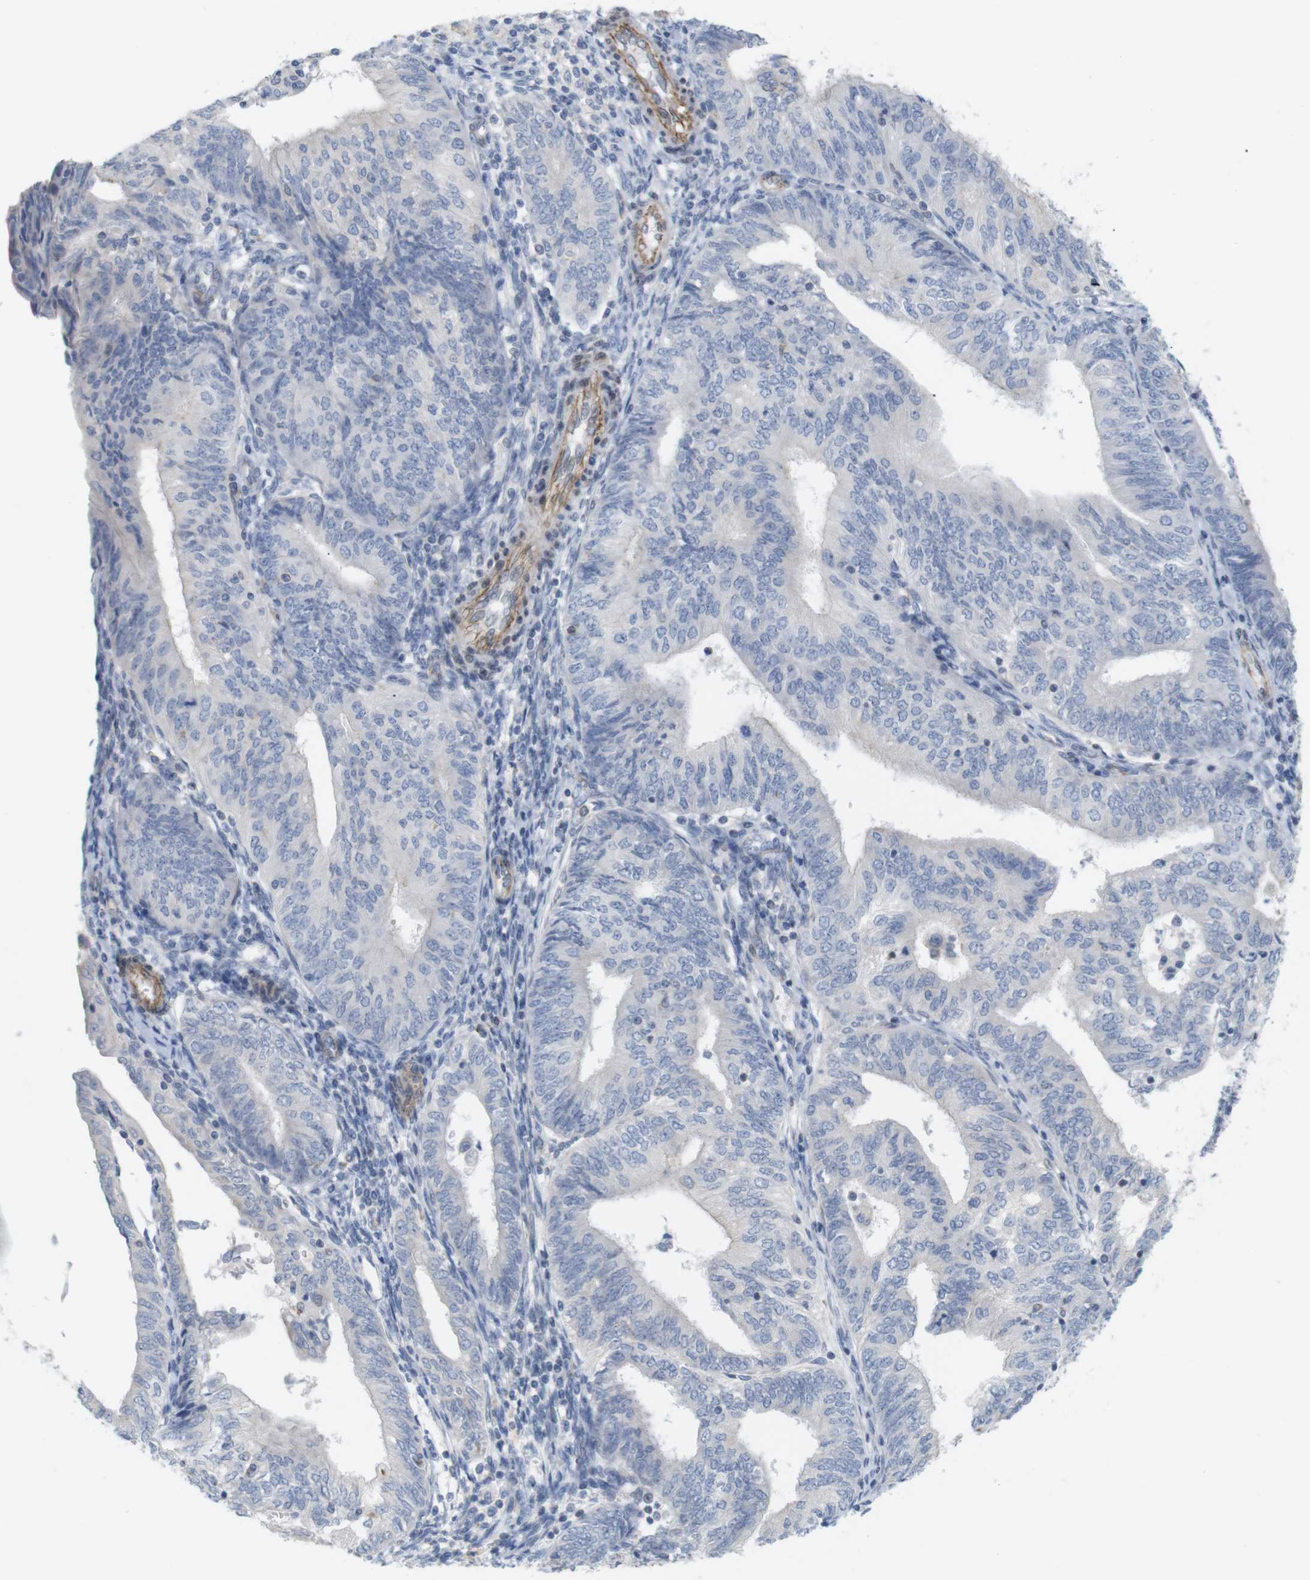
{"staining": {"intensity": "negative", "quantity": "none", "location": "none"}, "tissue": "endometrial cancer", "cell_type": "Tumor cells", "image_type": "cancer", "snomed": [{"axis": "morphology", "description": "Adenocarcinoma, NOS"}, {"axis": "topography", "description": "Endometrium"}], "caption": "Endometrial adenocarcinoma stained for a protein using immunohistochemistry (IHC) demonstrates no positivity tumor cells.", "gene": "ITPR1", "patient": {"sex": "female", "age": 58}}